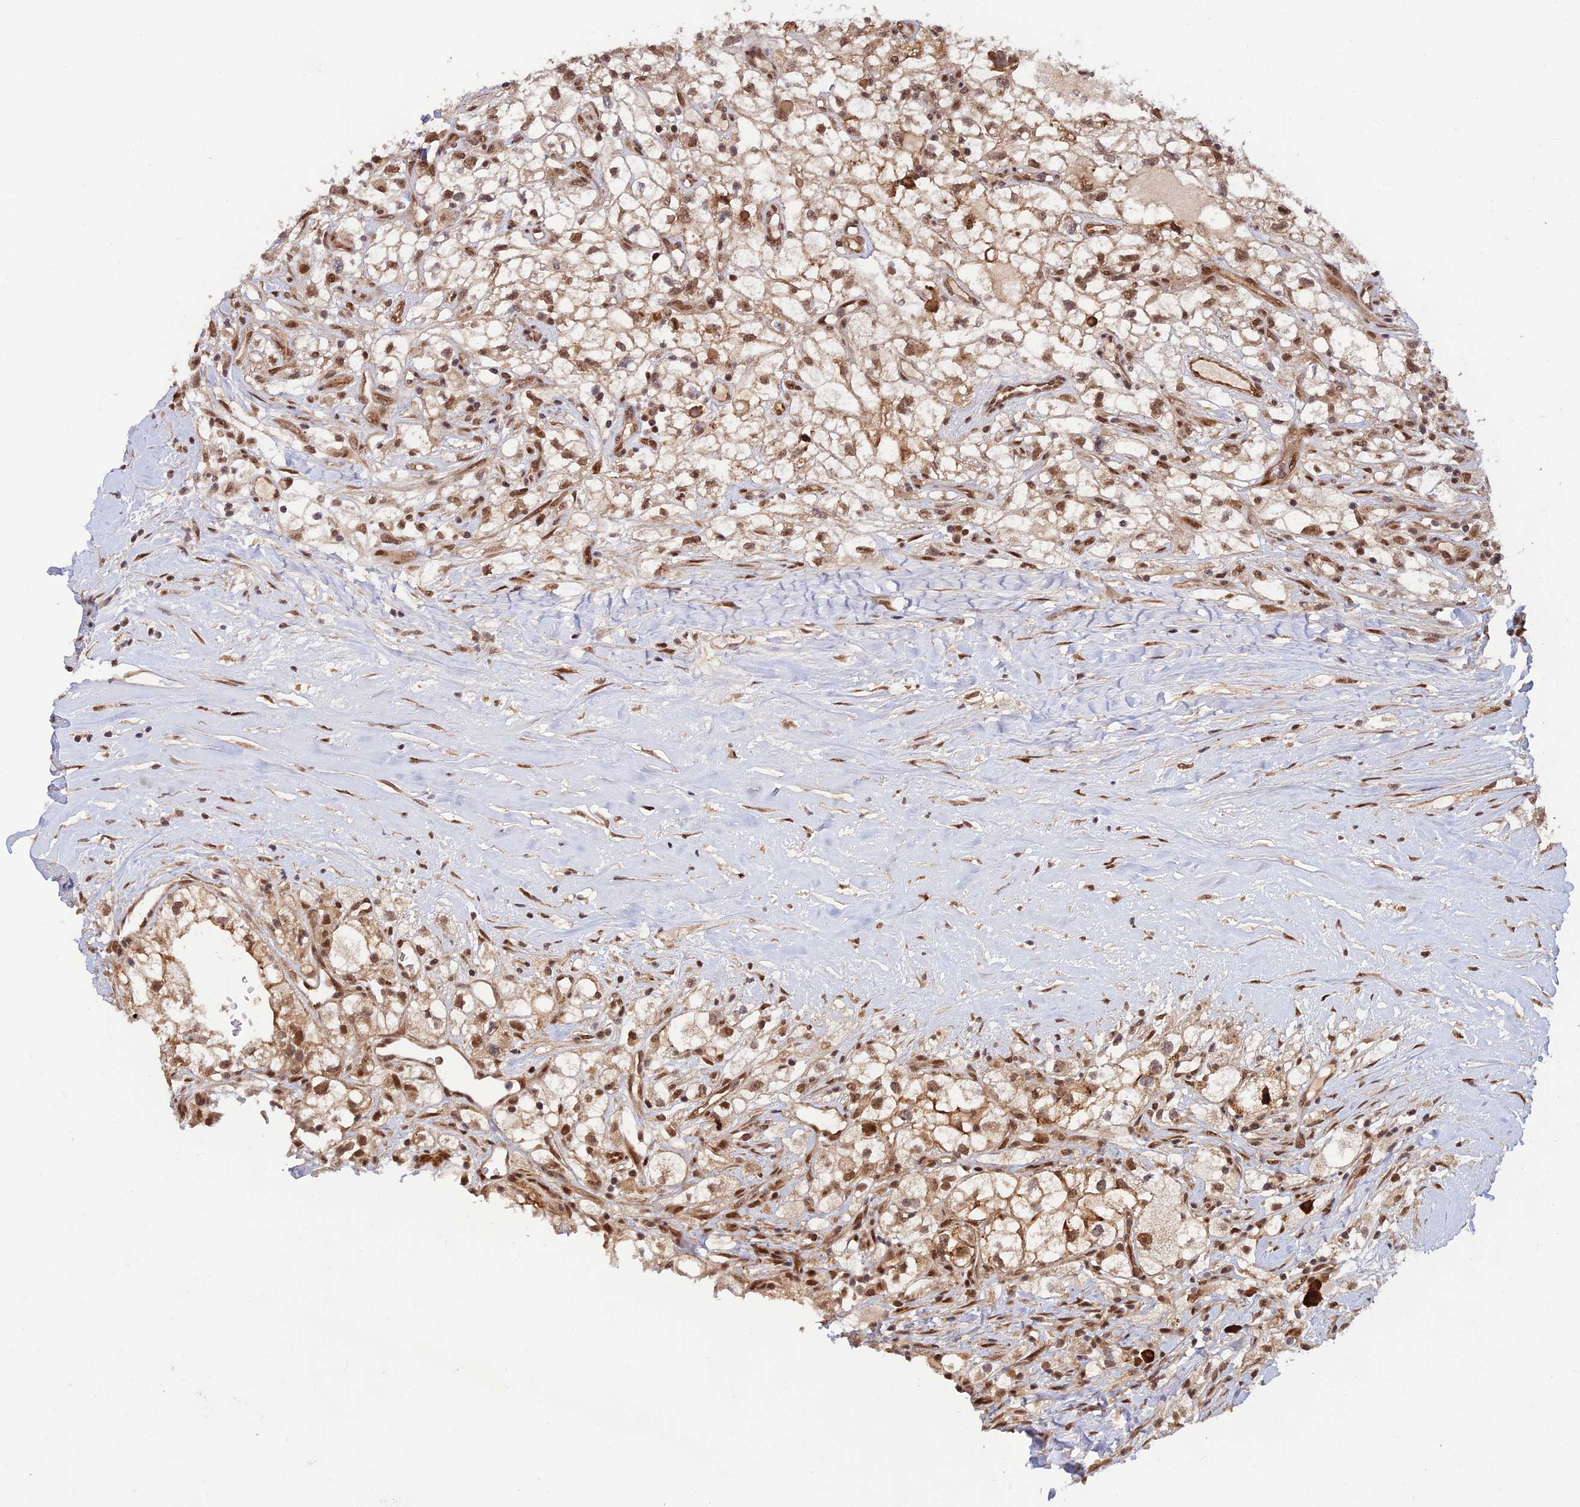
{"staining": {"intensity": "moderate", "quantity": ">75%", "location": "cytoplasmic/membranous,nuclear"}, "tissue": "renal cancer", "cell_type": "Tumor cells", "image_type": "cancer", "snomed": [{"axis": "morphology", "description": "Adenocarcinoma, NOS"}, {"axis": "topography", "description": "Kidney"}], "caption": "High-power microscopy captured an immunohistochemistry (IHC) histopathology image of adenocarcinoma (renal), revealing moderate cytoplasmic/membranous and nuclear expression in about >75% of tumor cells.", "gene": "ZNF565", "patient": {"sex": "male", "age": 59}}